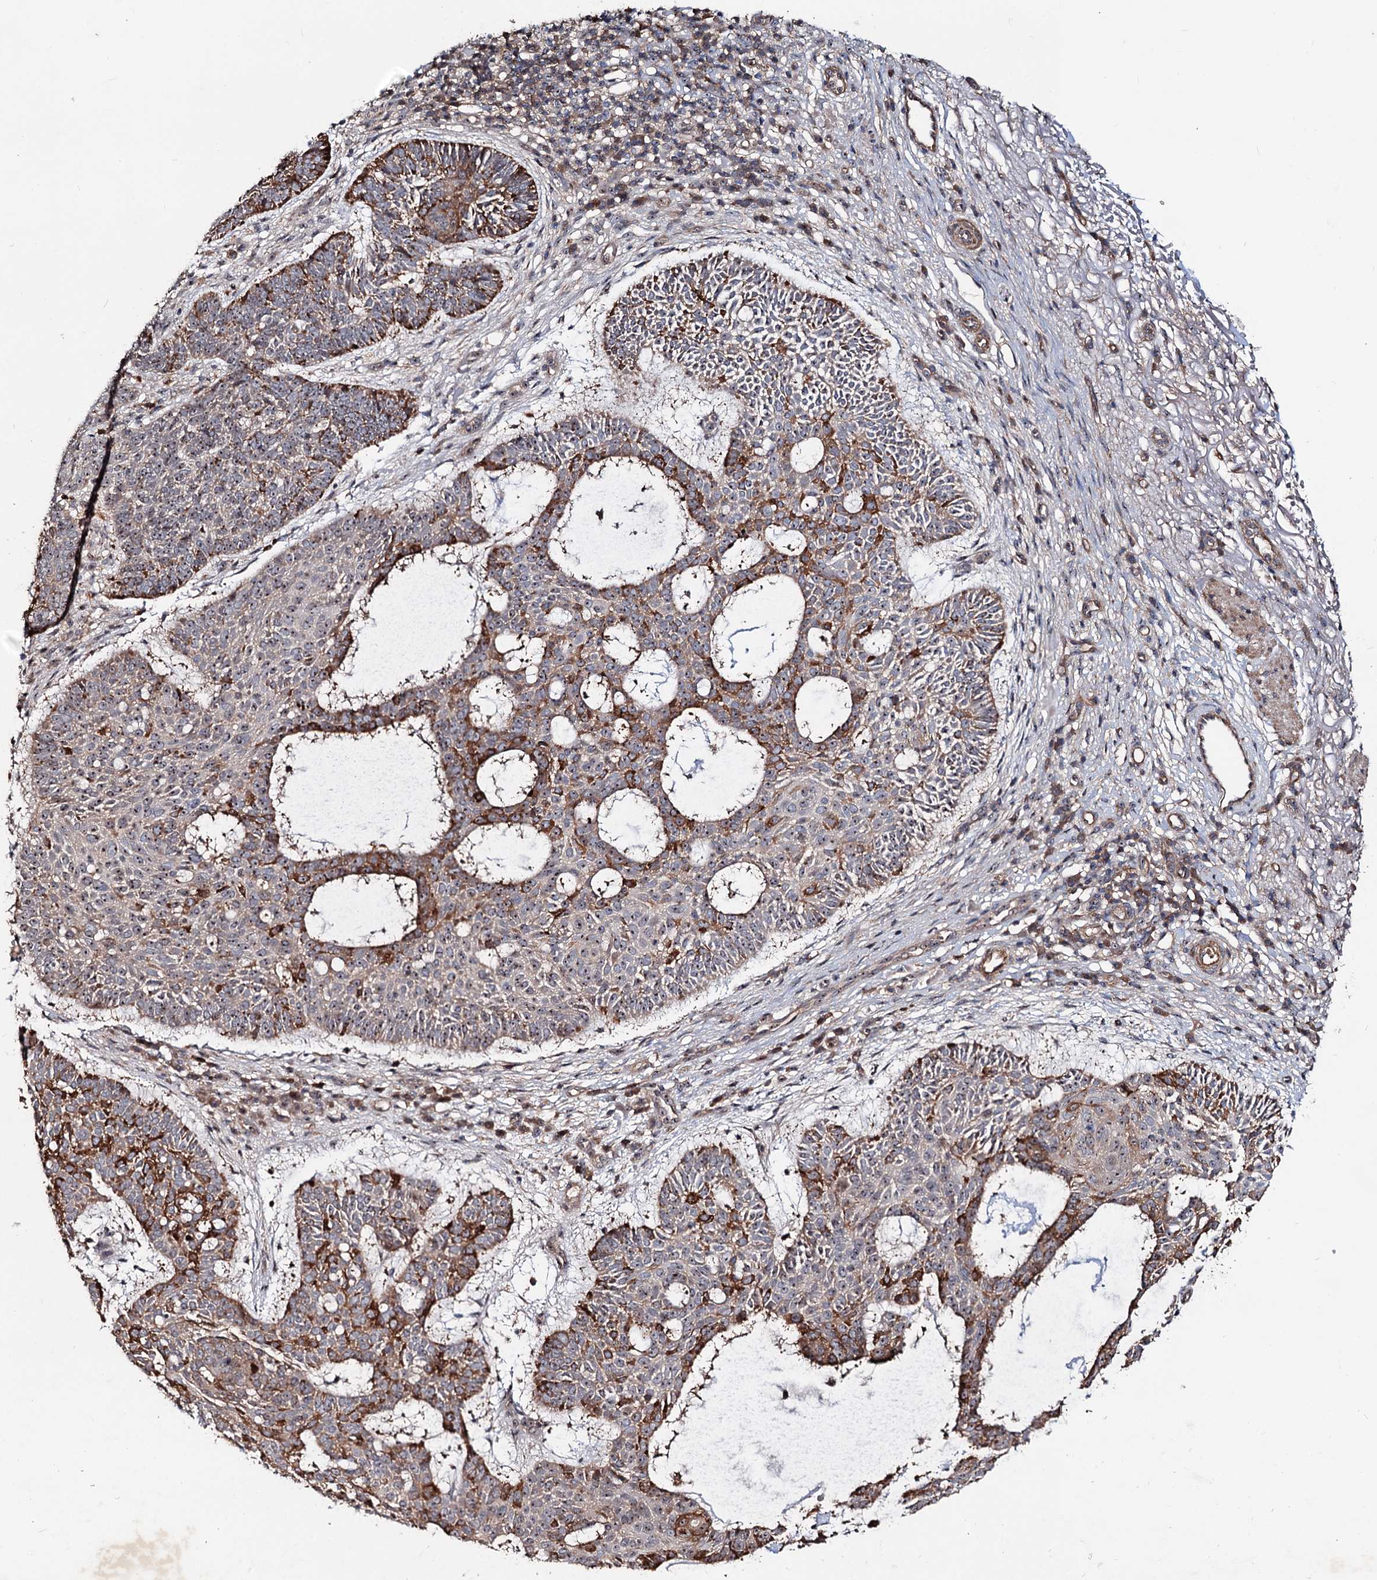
{"staining": {"intensity": "moderate", "quantity": ">75%", "location": "cytoplasmic/membranous,nuclear"}, "tissue": "skin cancer", "cell_type": "Tumor cells", "image_type": "cancer", "snomed": [{"axis": "morphology", "description": "Basal cell carcinoma"}, {"axis": "topography", "description": "Skin"}], "caption": "Immunohistochemistry (IHC) micrograph of human basal cell carcinoma (skin) stained for a protein (brown), which demonstrates medium levels of moderate cytoplasmic/membranous and nuclear expression in approximately >75% of tumor cells.", "gene": "PTDSS2", "patient": {"sex": "male", "age": 85}}